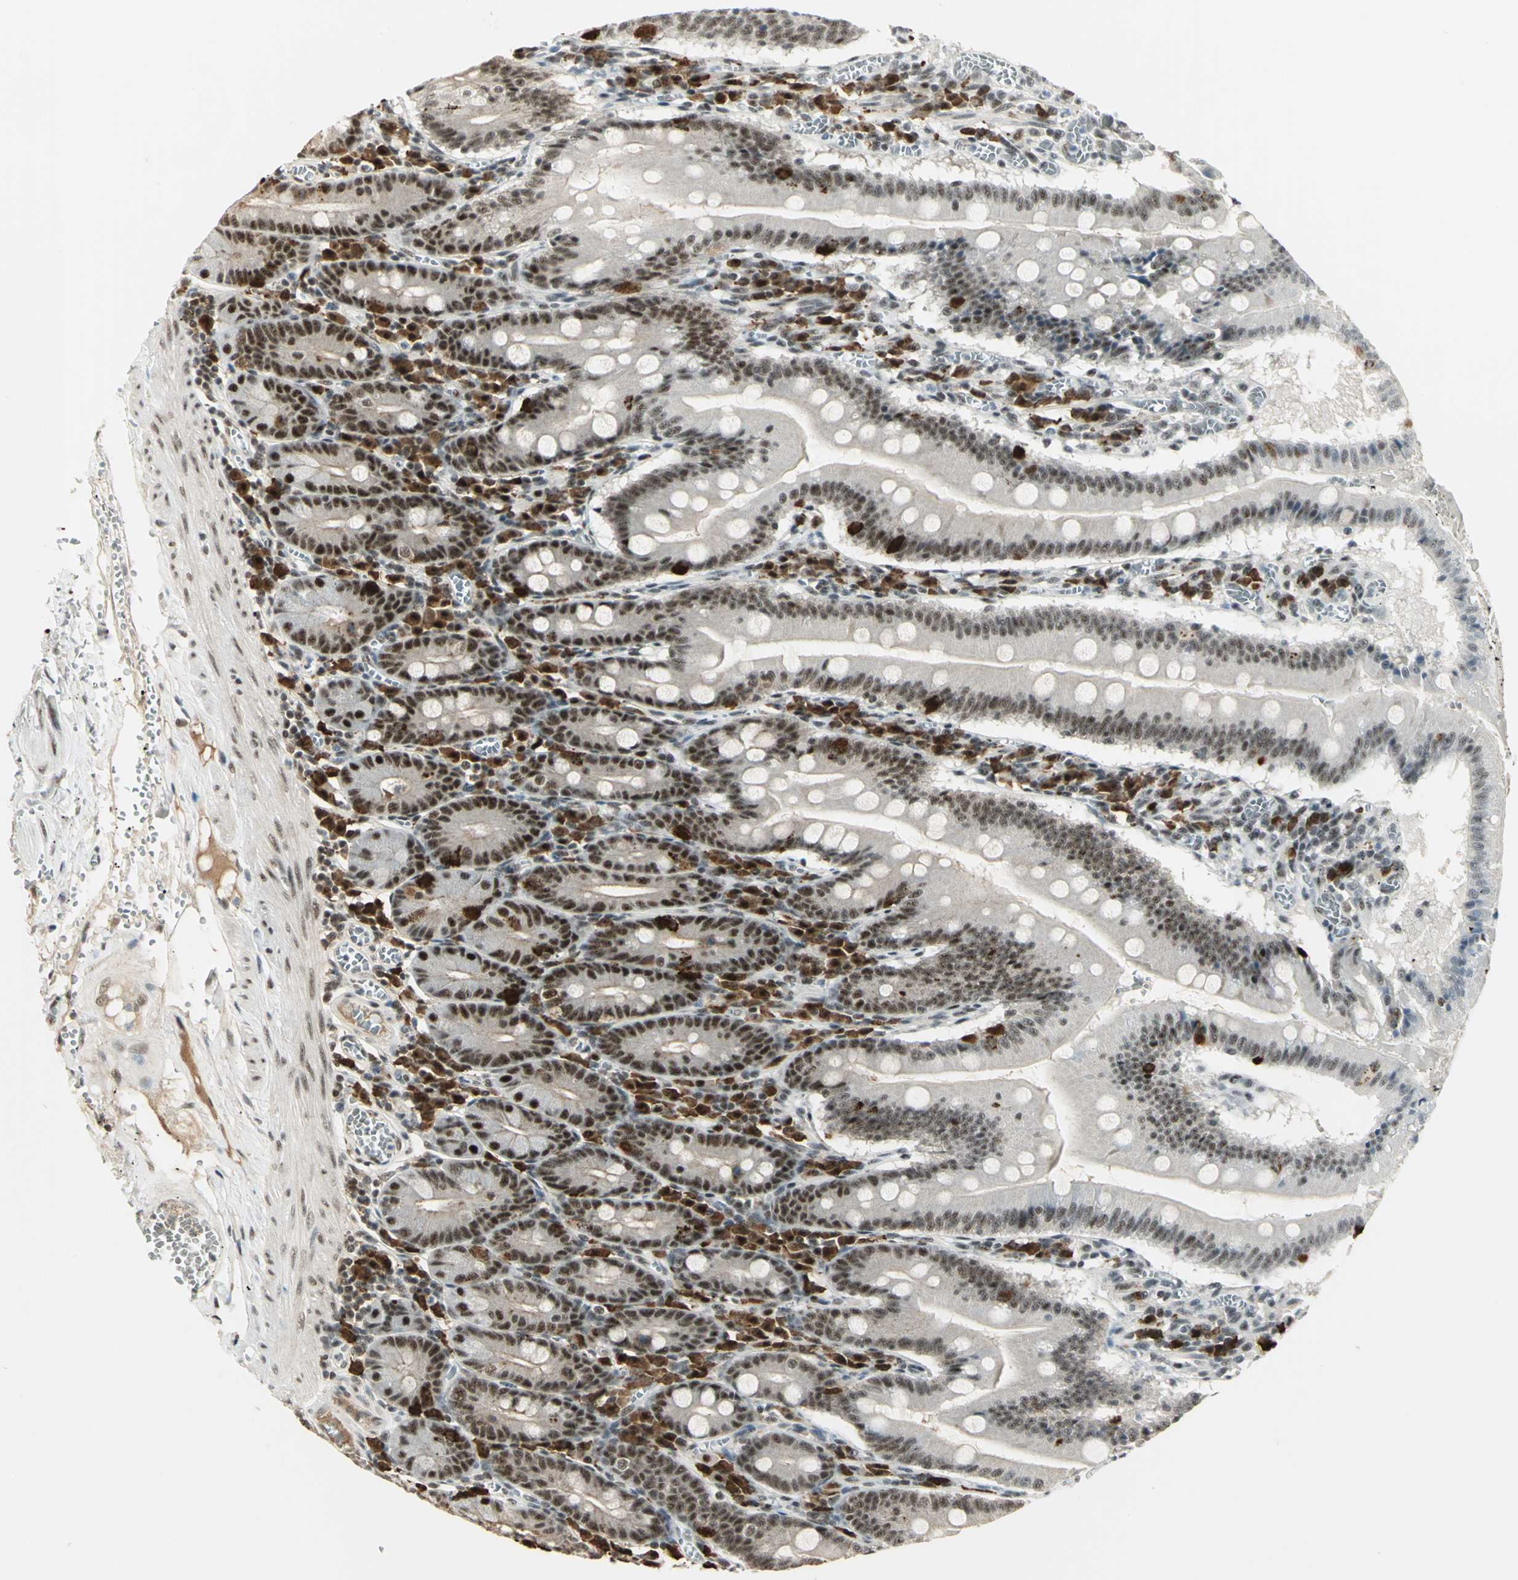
{"staining": {"intensity": "moderate", "quantity": ">75%", "location": "nuclear"}, "tissue": "small intestine", "cell_type": "Glandular cells", "image_type": "normal", "snomed": [{"axis": "morphology", "description": "Normal tissue, NOS"}, {"axis": "topography", "description": "Small intestine"}], "caption": "The immunohistochemical stain labels moderate nuclear positivity in glandular cells of normal small intestine. (DAB (3,3'-diaminobenzidine) IHC with brightfield microscopy, high magnification).", "gene": "CCNT1", "patient": {"sex": "male", "age": 71}}